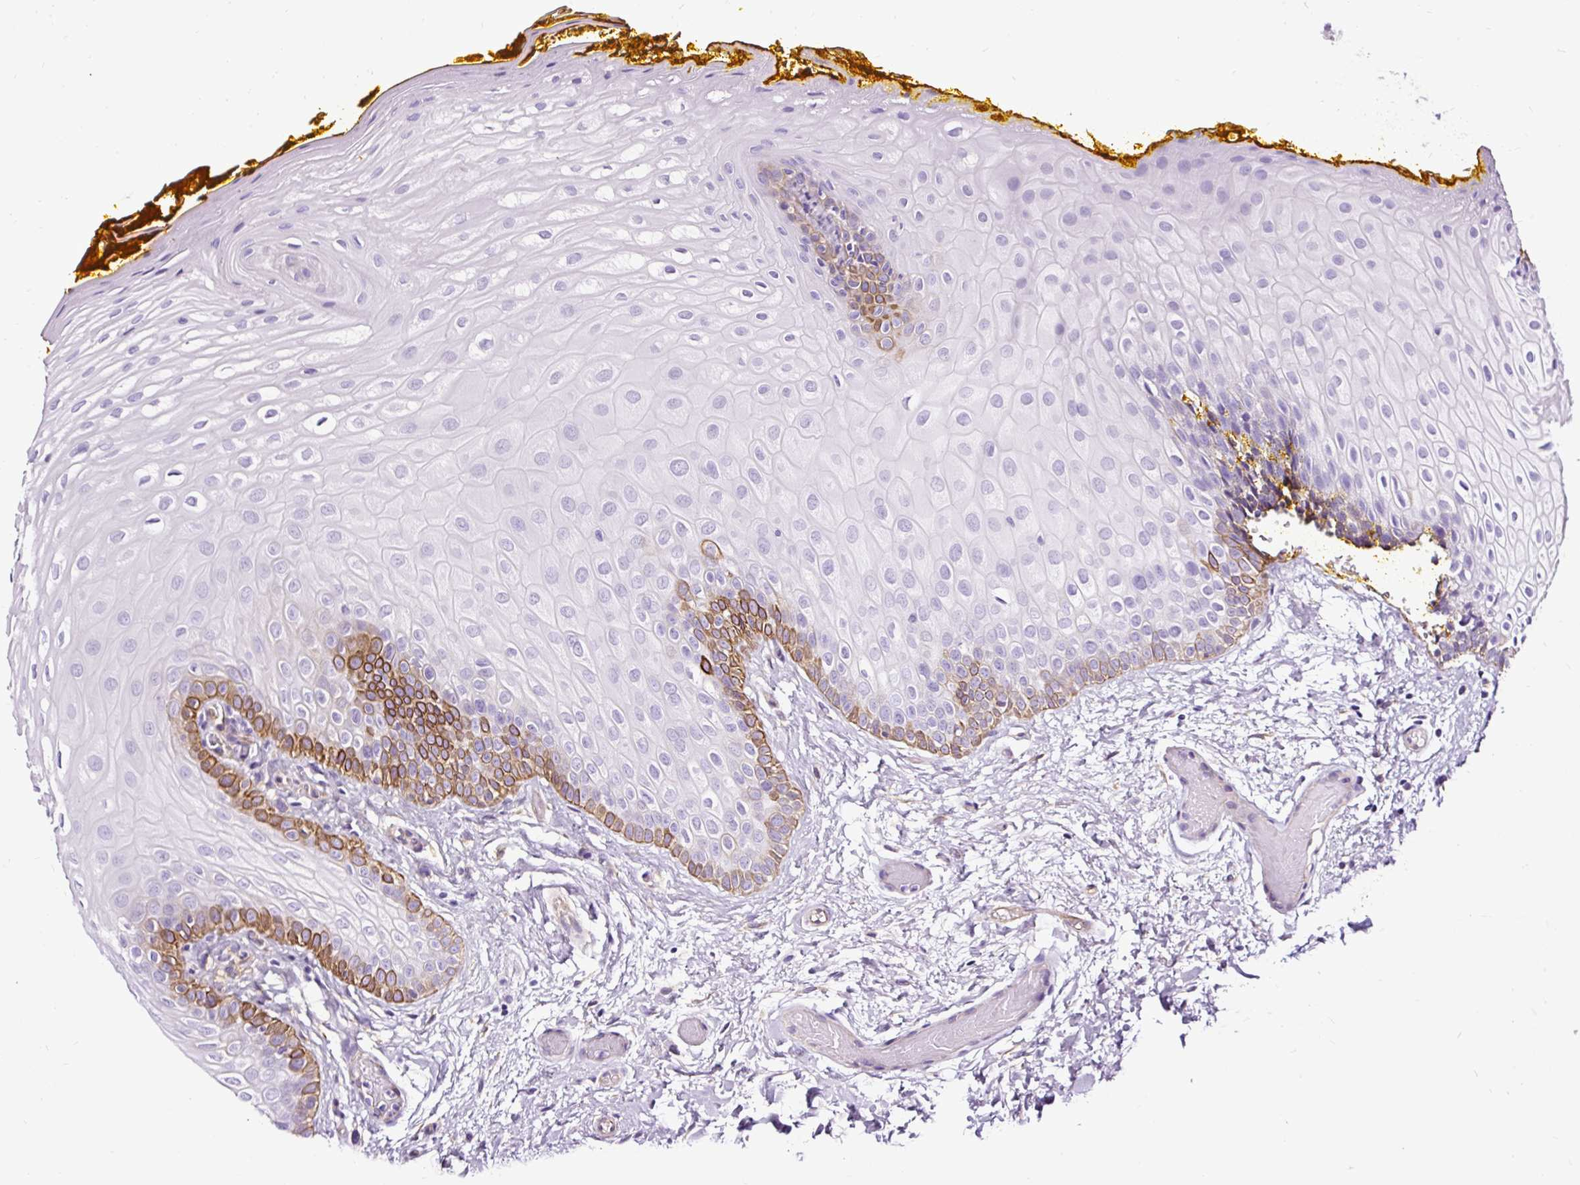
{"staining": {"intensity": "moderate", "quantity": "<25%", "location": "cytoplasmic/membranous"}, "tissue": "oral mucosa", "cell_type": "Squamous epithelial cells", "image_type": "normal", "snomed": [{"axis": "morphology", "description": "Normal tissue, NOS"}, {"axis": "topography", "description": "Oral tissue"}, {"axis": "topography", "description": "Tounge, NOS"}], "caption": "A high-resolution photomicrograph shows immunohistochemistry (IHC) staining of normal oral mucosa, which exhibits moderate cytoplasmic/membranous staining in about <25% of squamous epithelial cells.", "gene": "SLC7A8", "patient": {"sex": "female", "age": 60}}